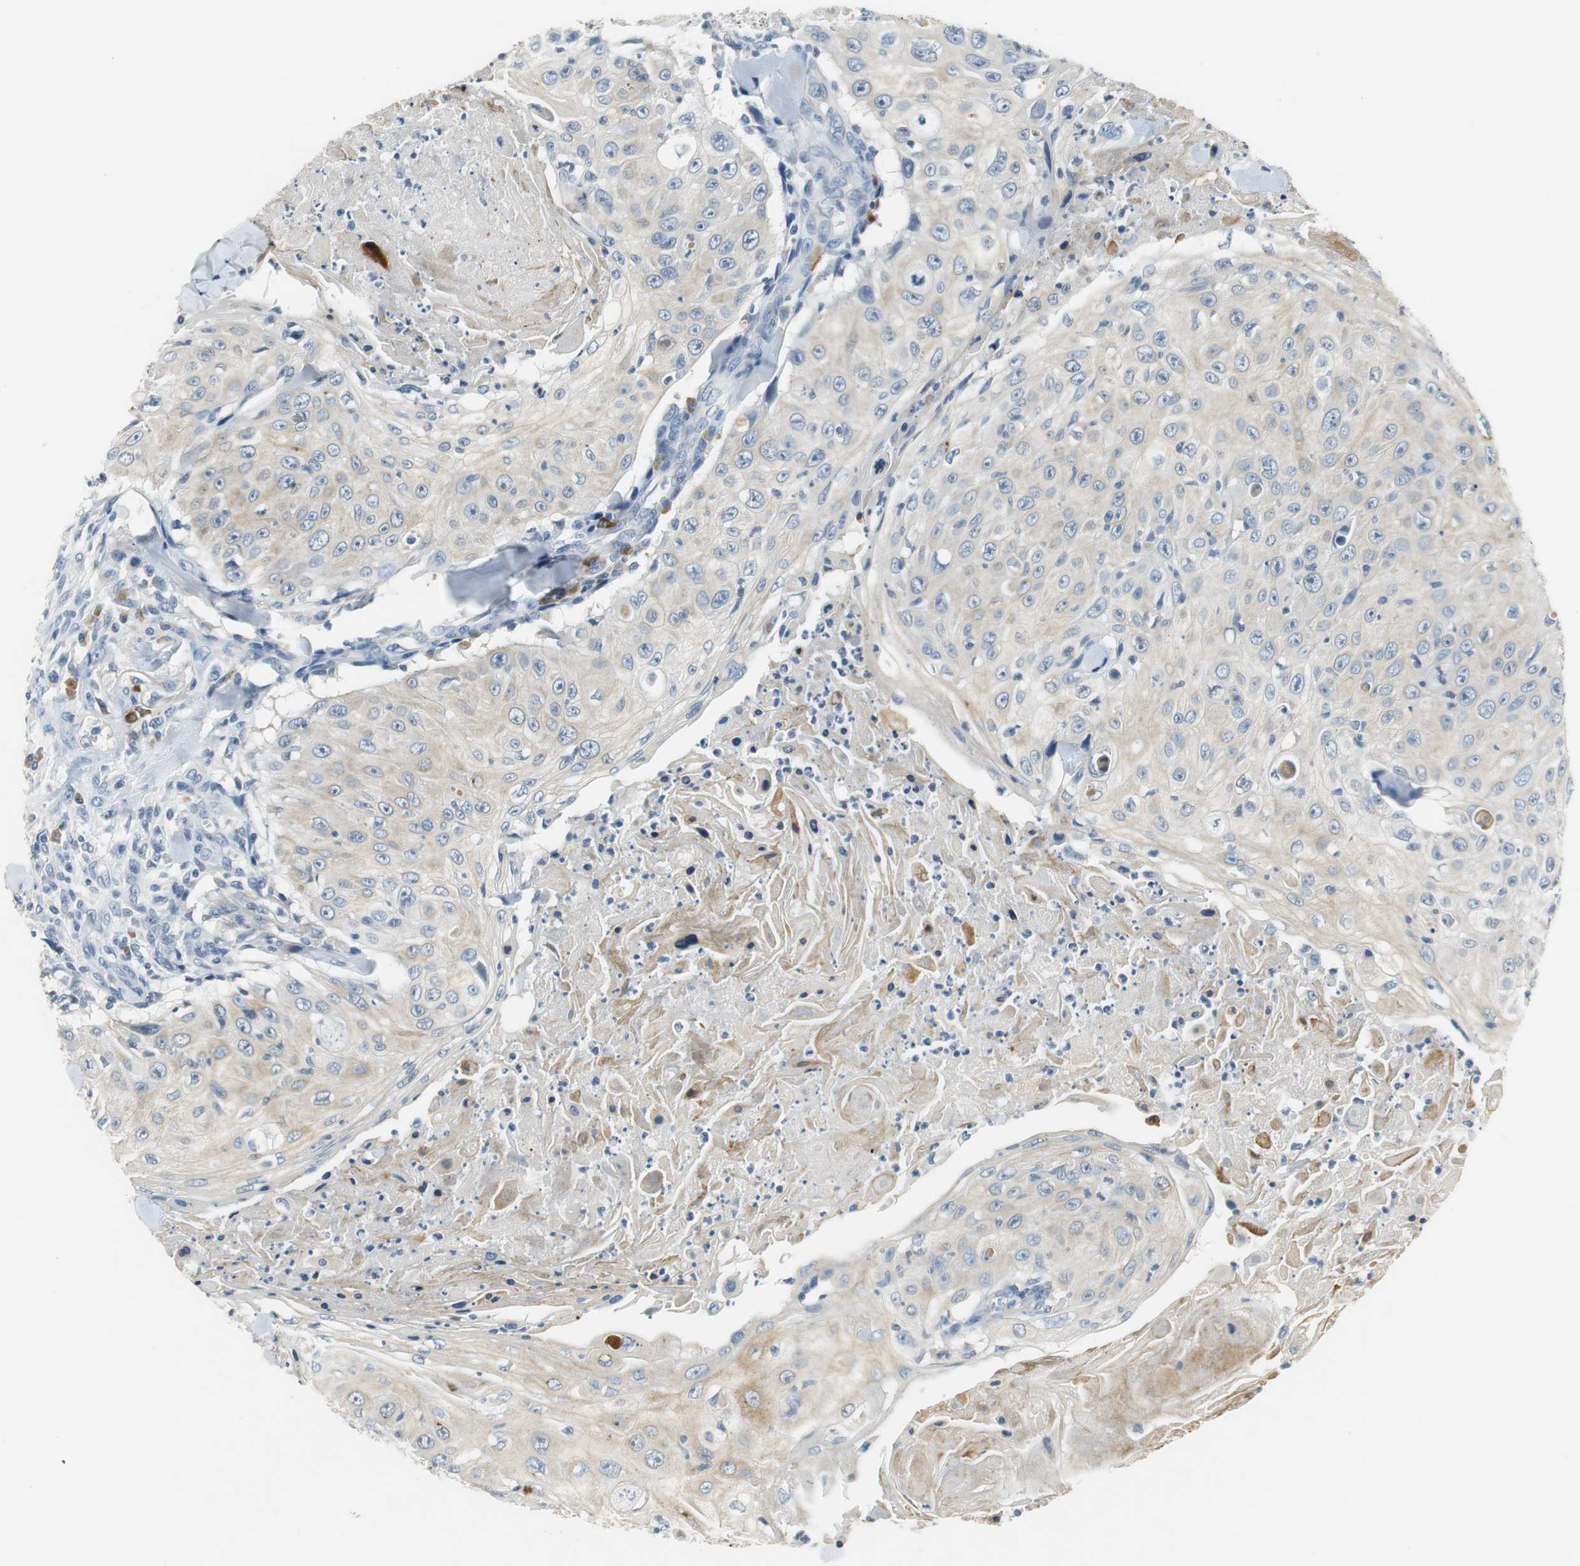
{"staining": {"intensity": "weak", "quantity": ">75%", "location": "cytoplasmic/membranous"}, "tissue": "skin cancer", "cell_type": "Tumor cells", "image_type": "cancer", "snomed": [{"axis": "morphology", "description": "Squamous cell carcinoma, NOS"}, {"axis": "topography", "description": "Skin"}], "caption": "Approximately >75% of tumor cells in skin cancer demonstrate weak cytoplasmic/membranous protein expression as visualized by brown immunohistochemical staining.", "gene": "GLCCI1", "patient": {"sex": "male", "age": 86}}